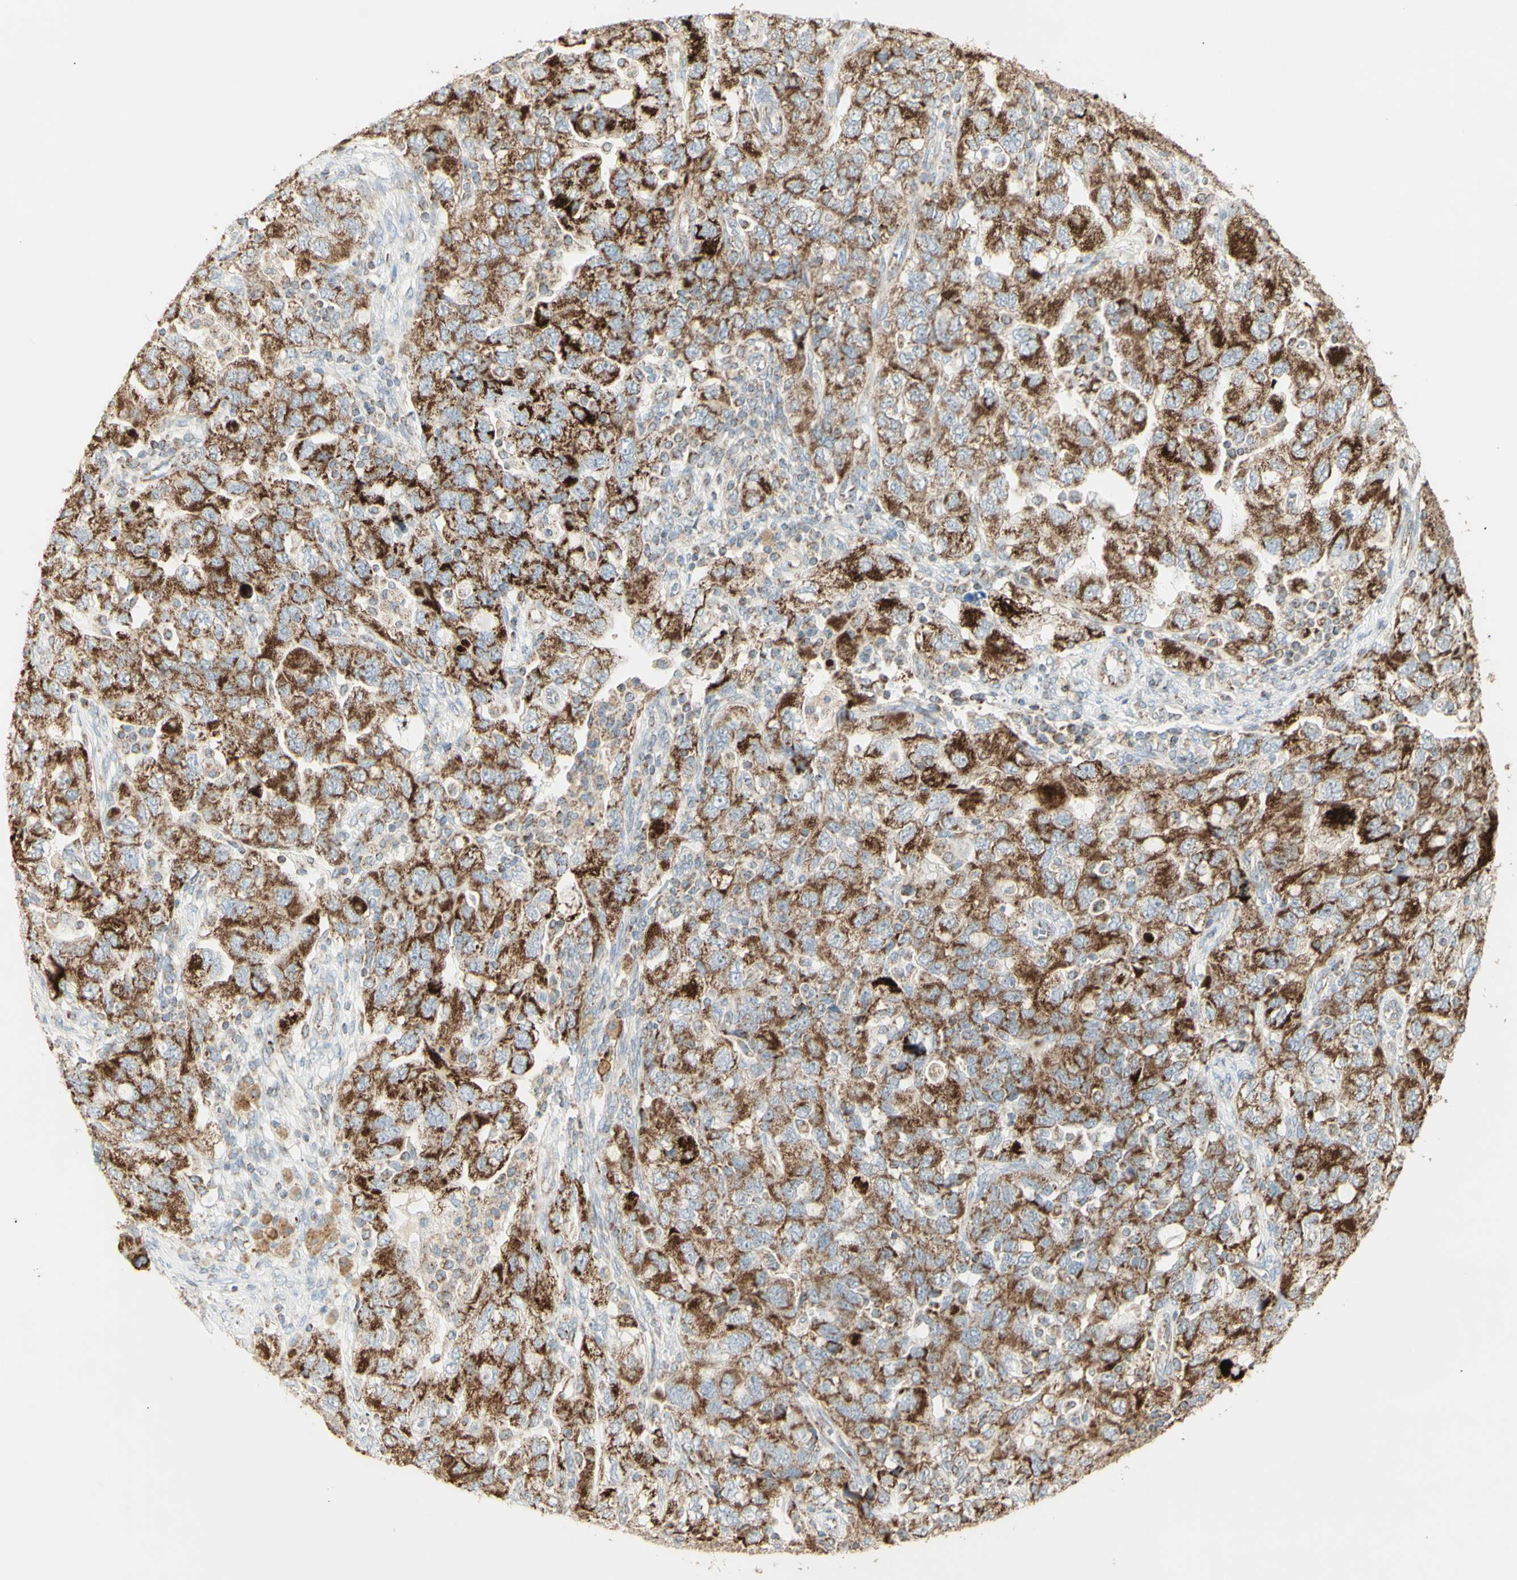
{"staining": {"intensity": "moderate", "quantity": ">75%", "location": "cytoplasmic/membranous"}, "tissue": "ovarian cancer", "cell_type": "Tumor cells", "image_type": "cancer", "snomed": [{"axis": "morphology", "description": "Carcinoma, NOS"}, {"axis": "morphology", "description": "Cystadenocarcinoma, serous, NOS"}, {"axis": "topography", "description": "Ovary"}], "caption": "Immunohistochemical staining of human carcinoma (ovarian) displays moderate cytoplasmic/membranous protein staining in approximately >75% of tumor cells.", "gene": "LETM1", "patient": {"sex": "female", "age": 69}}